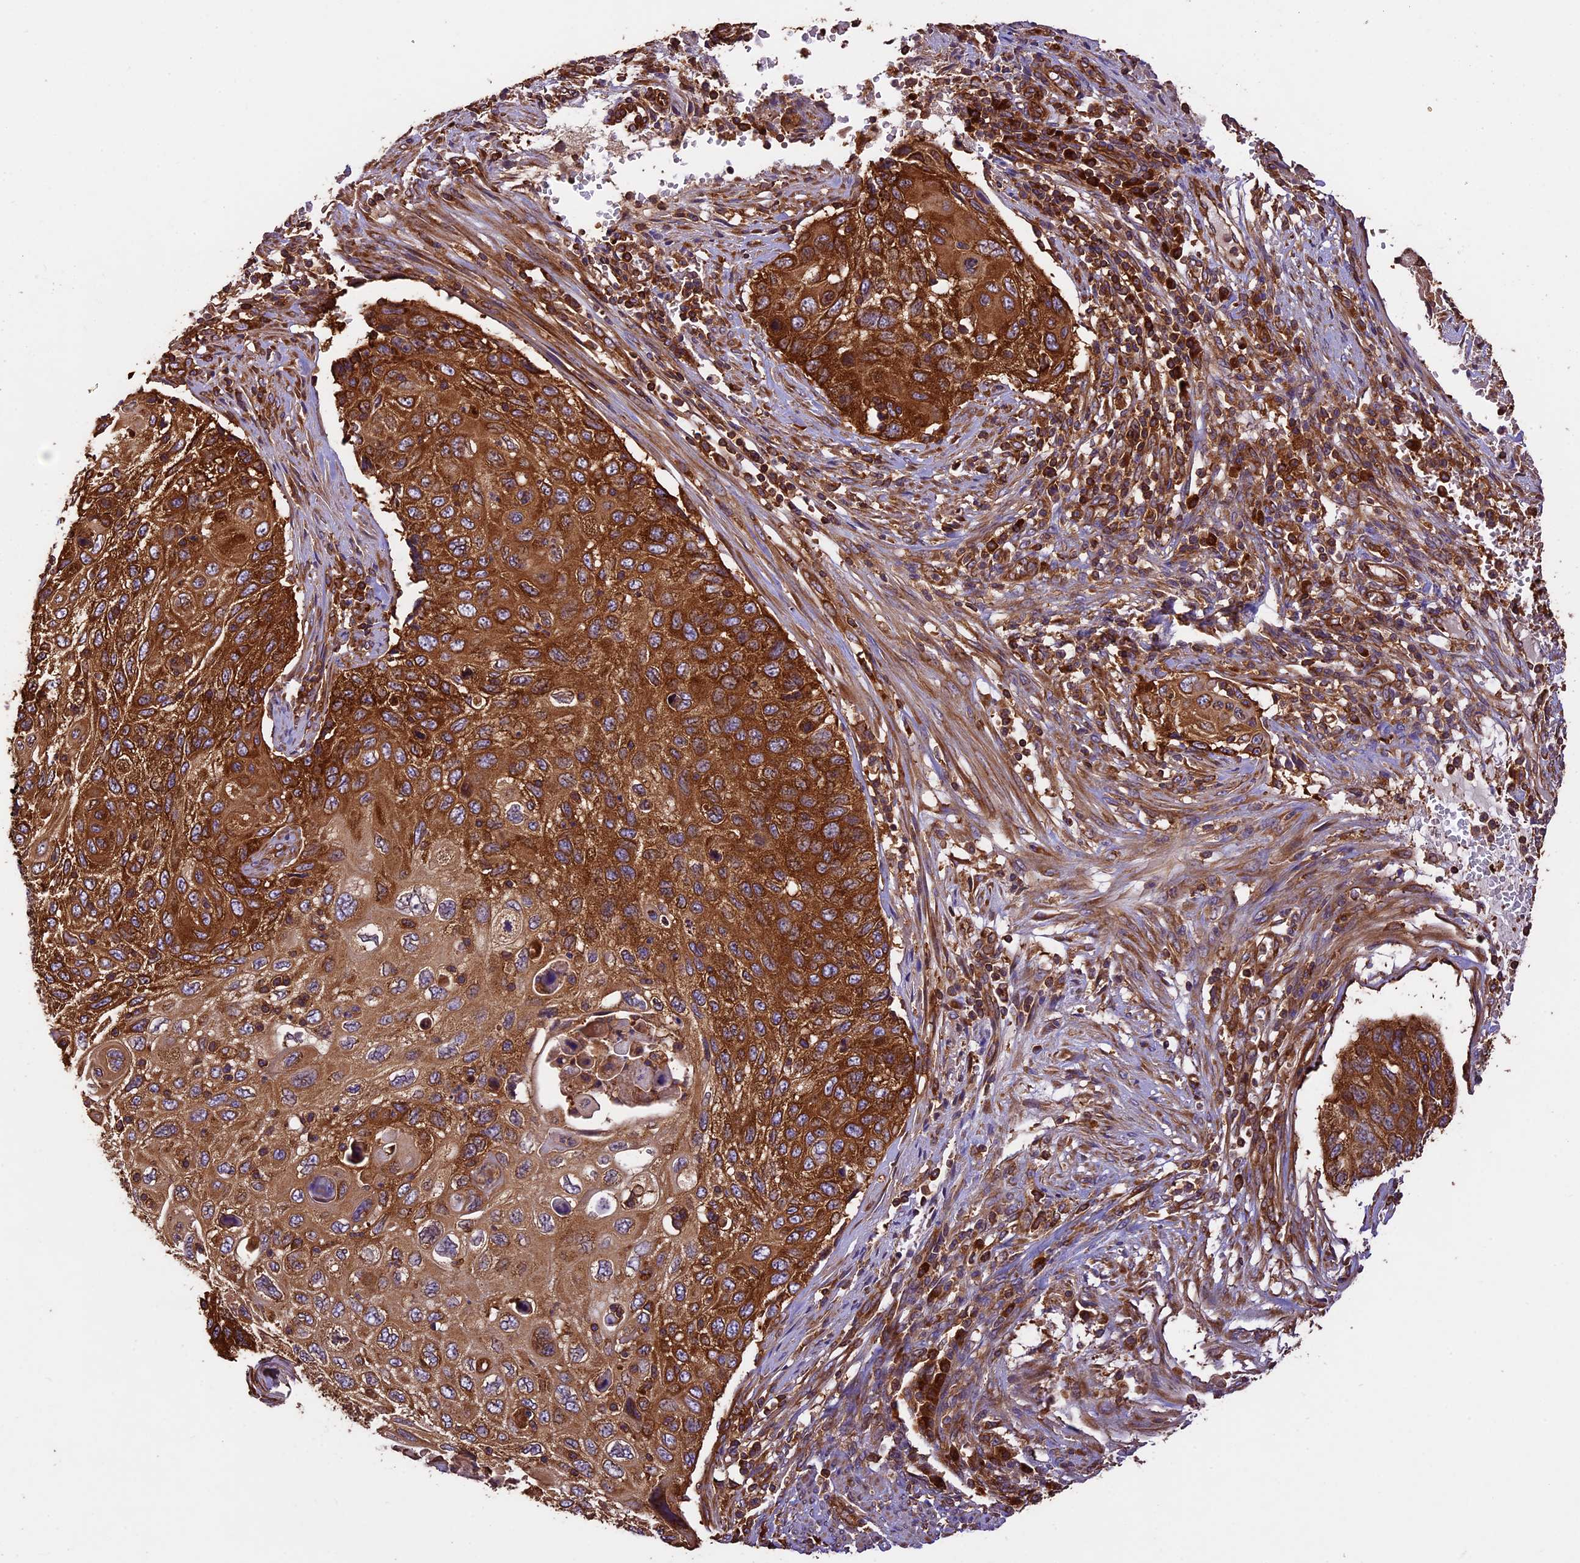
{"staining": {"intensity": "strong", "quantity": ">75%", "location": "cytoplasmic/membranous"}, "tissue": "cervical cancer", "cell_type": "Tumor cells", "image_type": "cancer", "snomed": [{"axis": "morphology", "description": "Squamous cell carcinoma, NOS"}, {"axis": "topography", "description": "Cervix"}], "caption": "Cervical squamous cell carcinoma stained for a protein reveals strong cytoplasmic/membranous positivity in tumor cells.", "gene": "KARS1", "patient": {"sex": "female", "age": 70}}